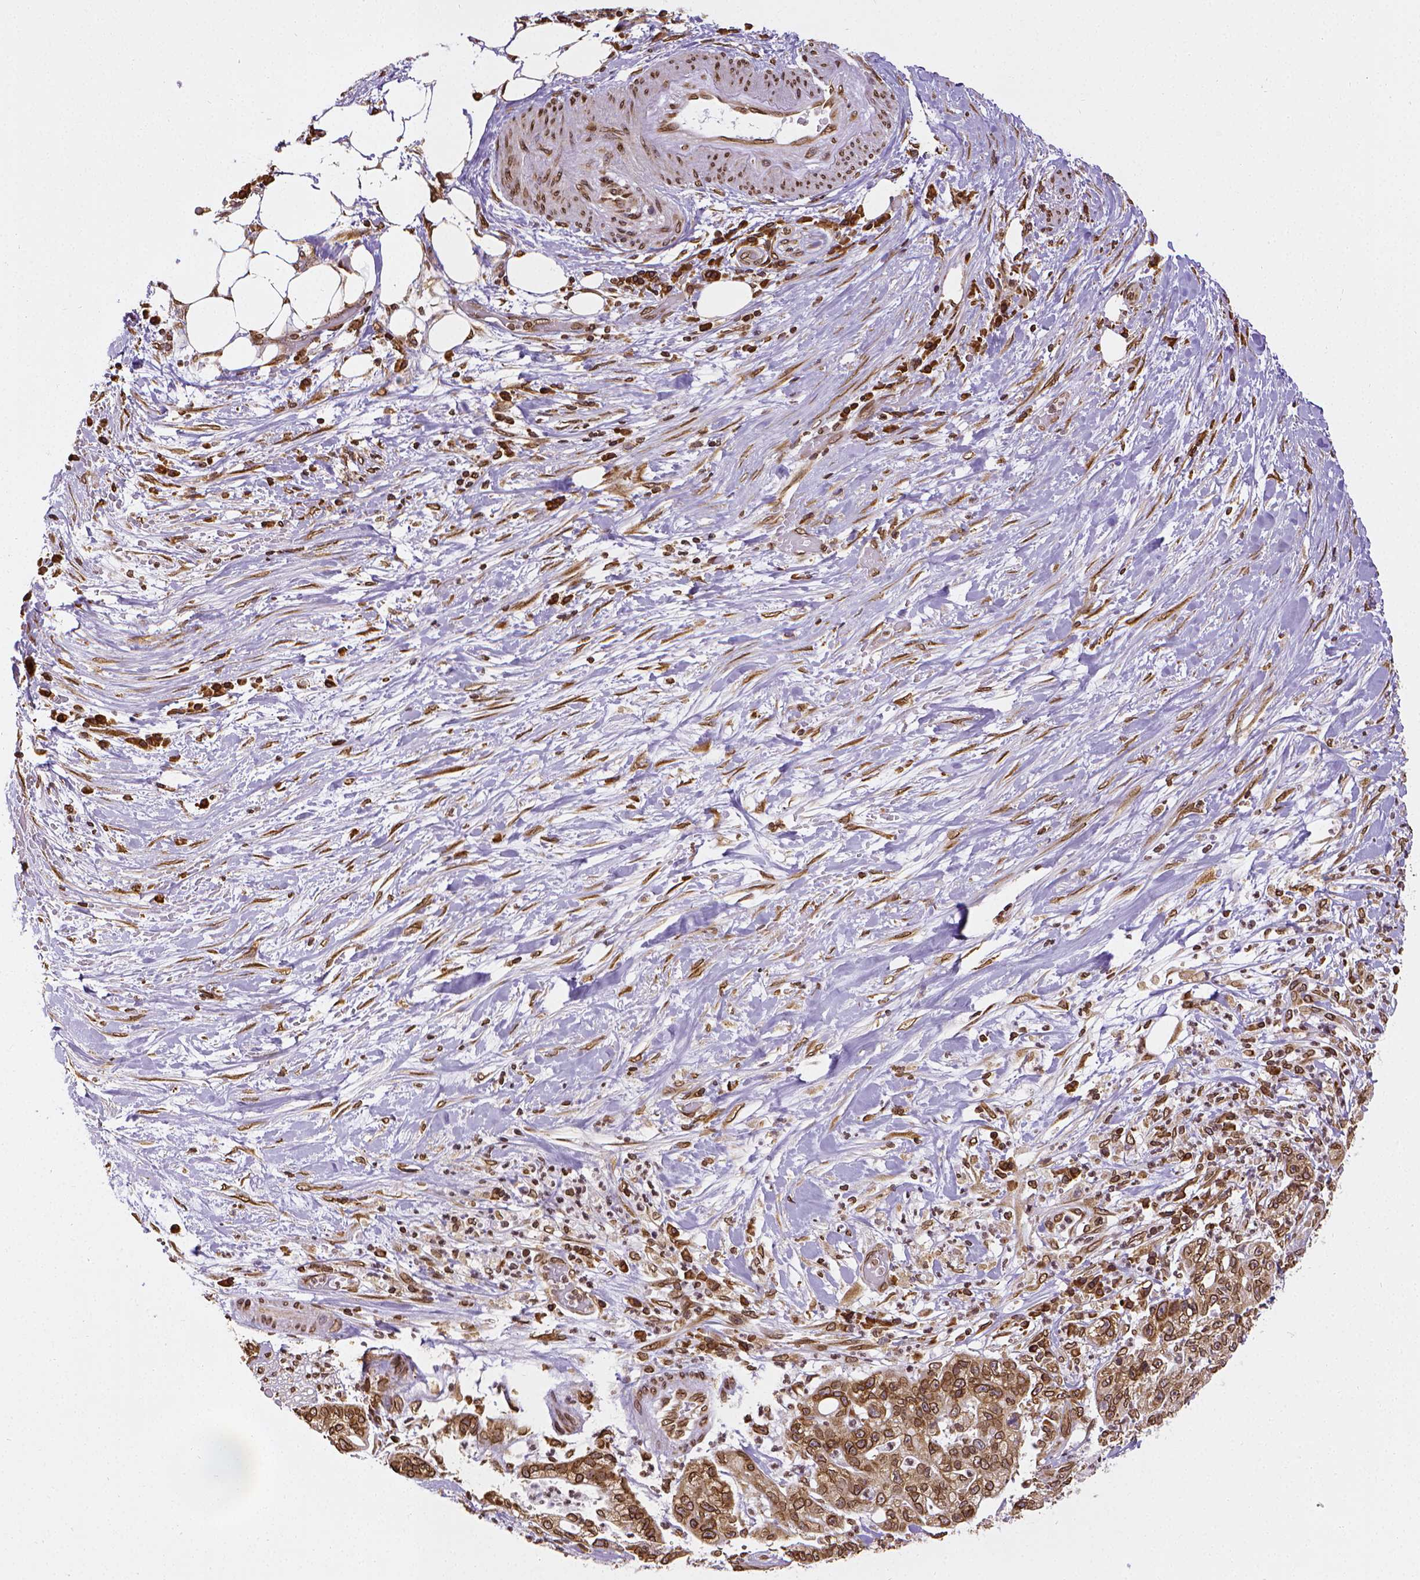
{"staining": {"intensity": "strong", "quantity": ">75%", "location": "cytoplasmic/membranous,nuclear"}, "tissue": "pancreatic cancer", "cell_type": "Tumor cells", "image_type": "cancer", "snomed": [{"axis": "morphology", "description": "Adenocarcinoma, NOS"}, {"axis": "topography", "description": "Pancreas"}], "caption": "Brown immunohistochemical staining in human pancreatic adenocarcinoma reveals strong cytoplasmic/membranous and nuclear expression in about >75% of tumor cells. (brown staining indicates protein expression, while blue staining denotes nuclei).", "gene": "MTDH", "patient": {"sex": "female", "age": 69}}